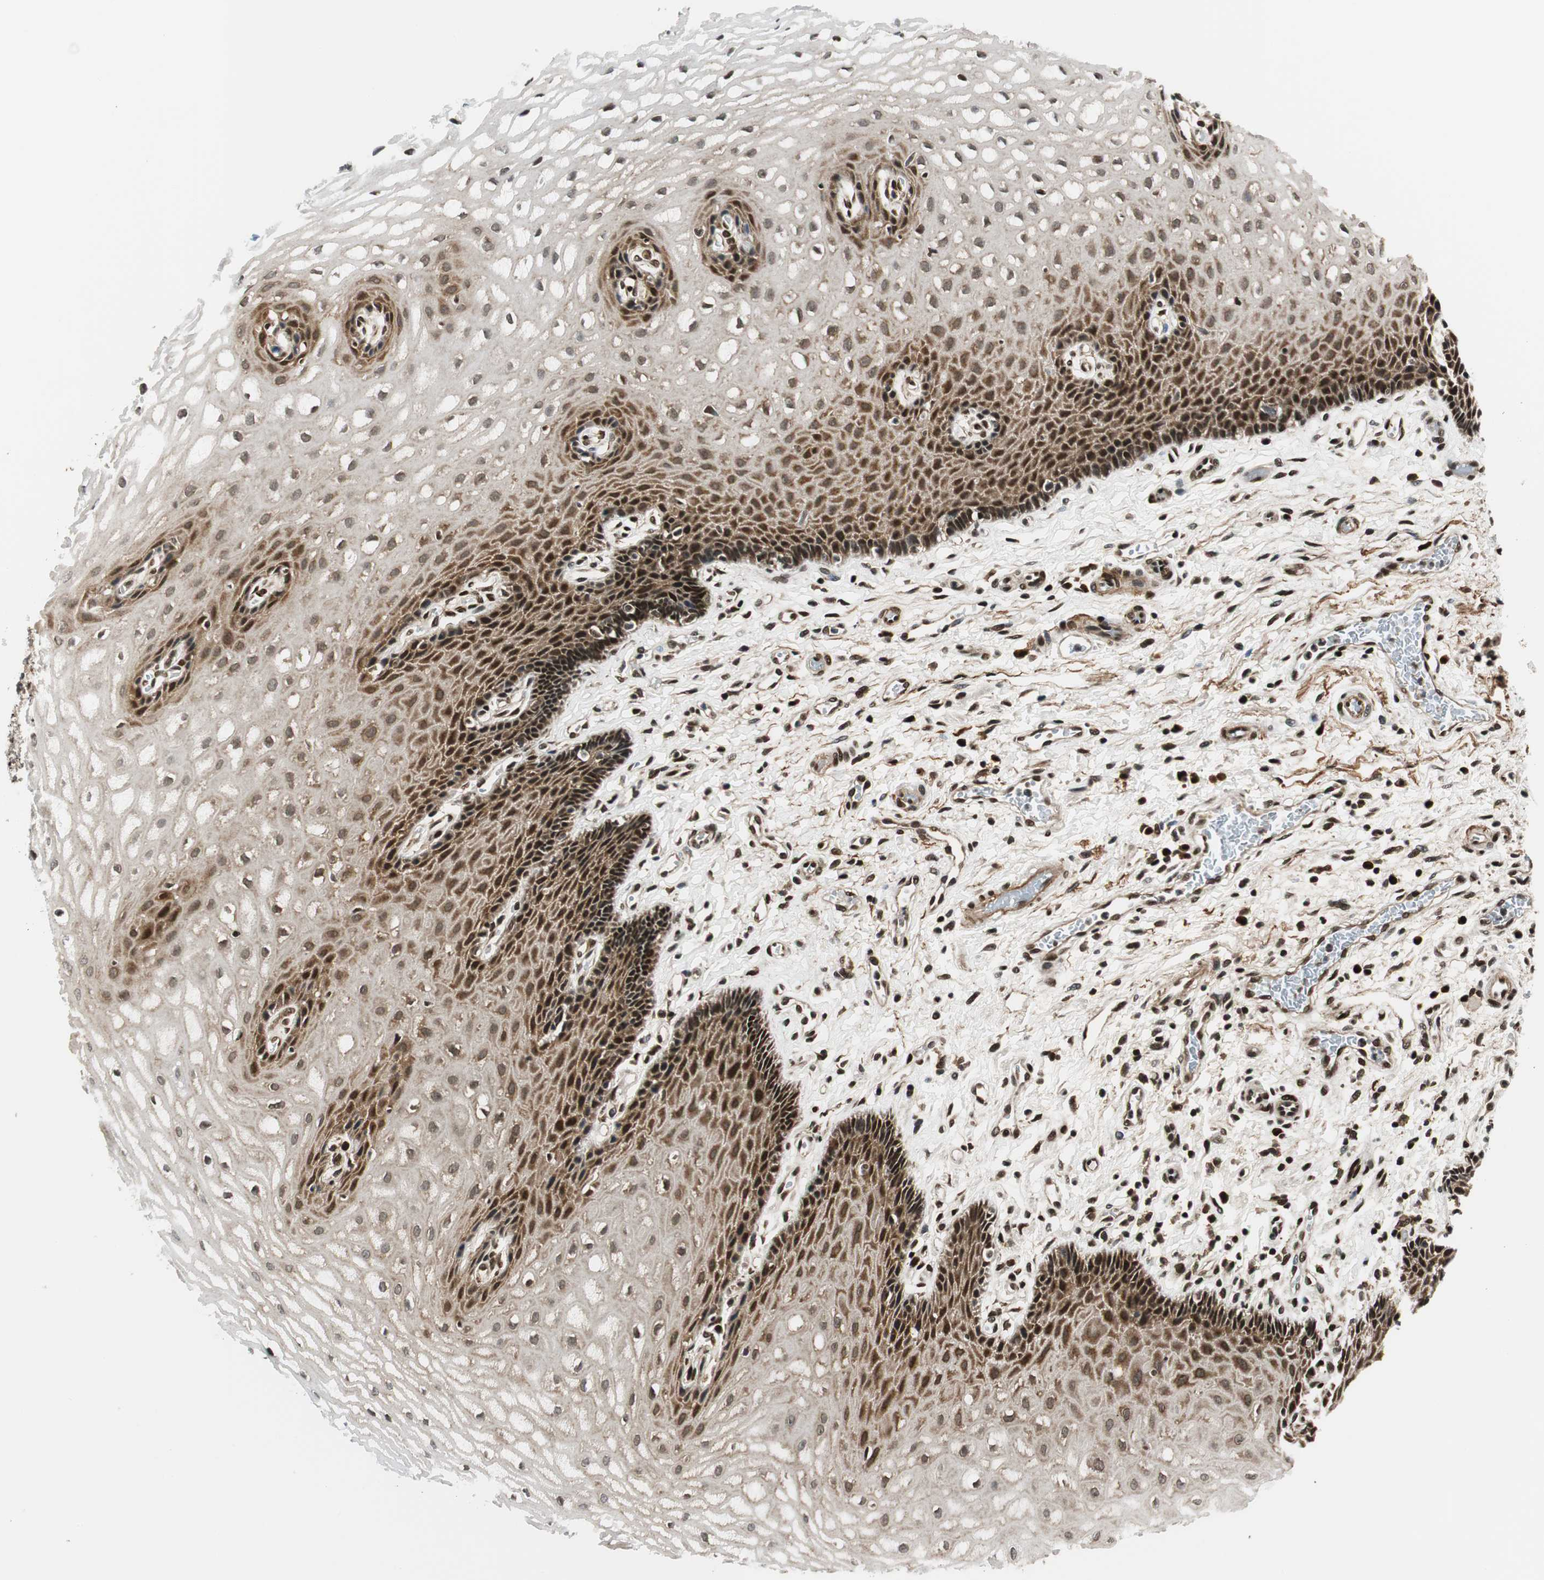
{"staining": {"intensity": "moderate", "quantity": "25%-75%", "location": "cytoplasmic/membranous,nuclear"}, "tissue": "esophagus", "cell_type": "Squamous epithelial cells", "image_type": "normal", "snomed": [{"axis": "morphology", "description": "Normal tissue, NOS"}, {"axis": "topography", "description": "Esophagus"}], "caption": "Immunohistochemistry (IHC) of benign human esophagus shows medium levels of moderate cytoplasmic/membranous,nuclear staining in approximately 25%-75% of squamous epithelial cells.", "gene": "RING1", "patient": {"sex": "male", "age": 54}}